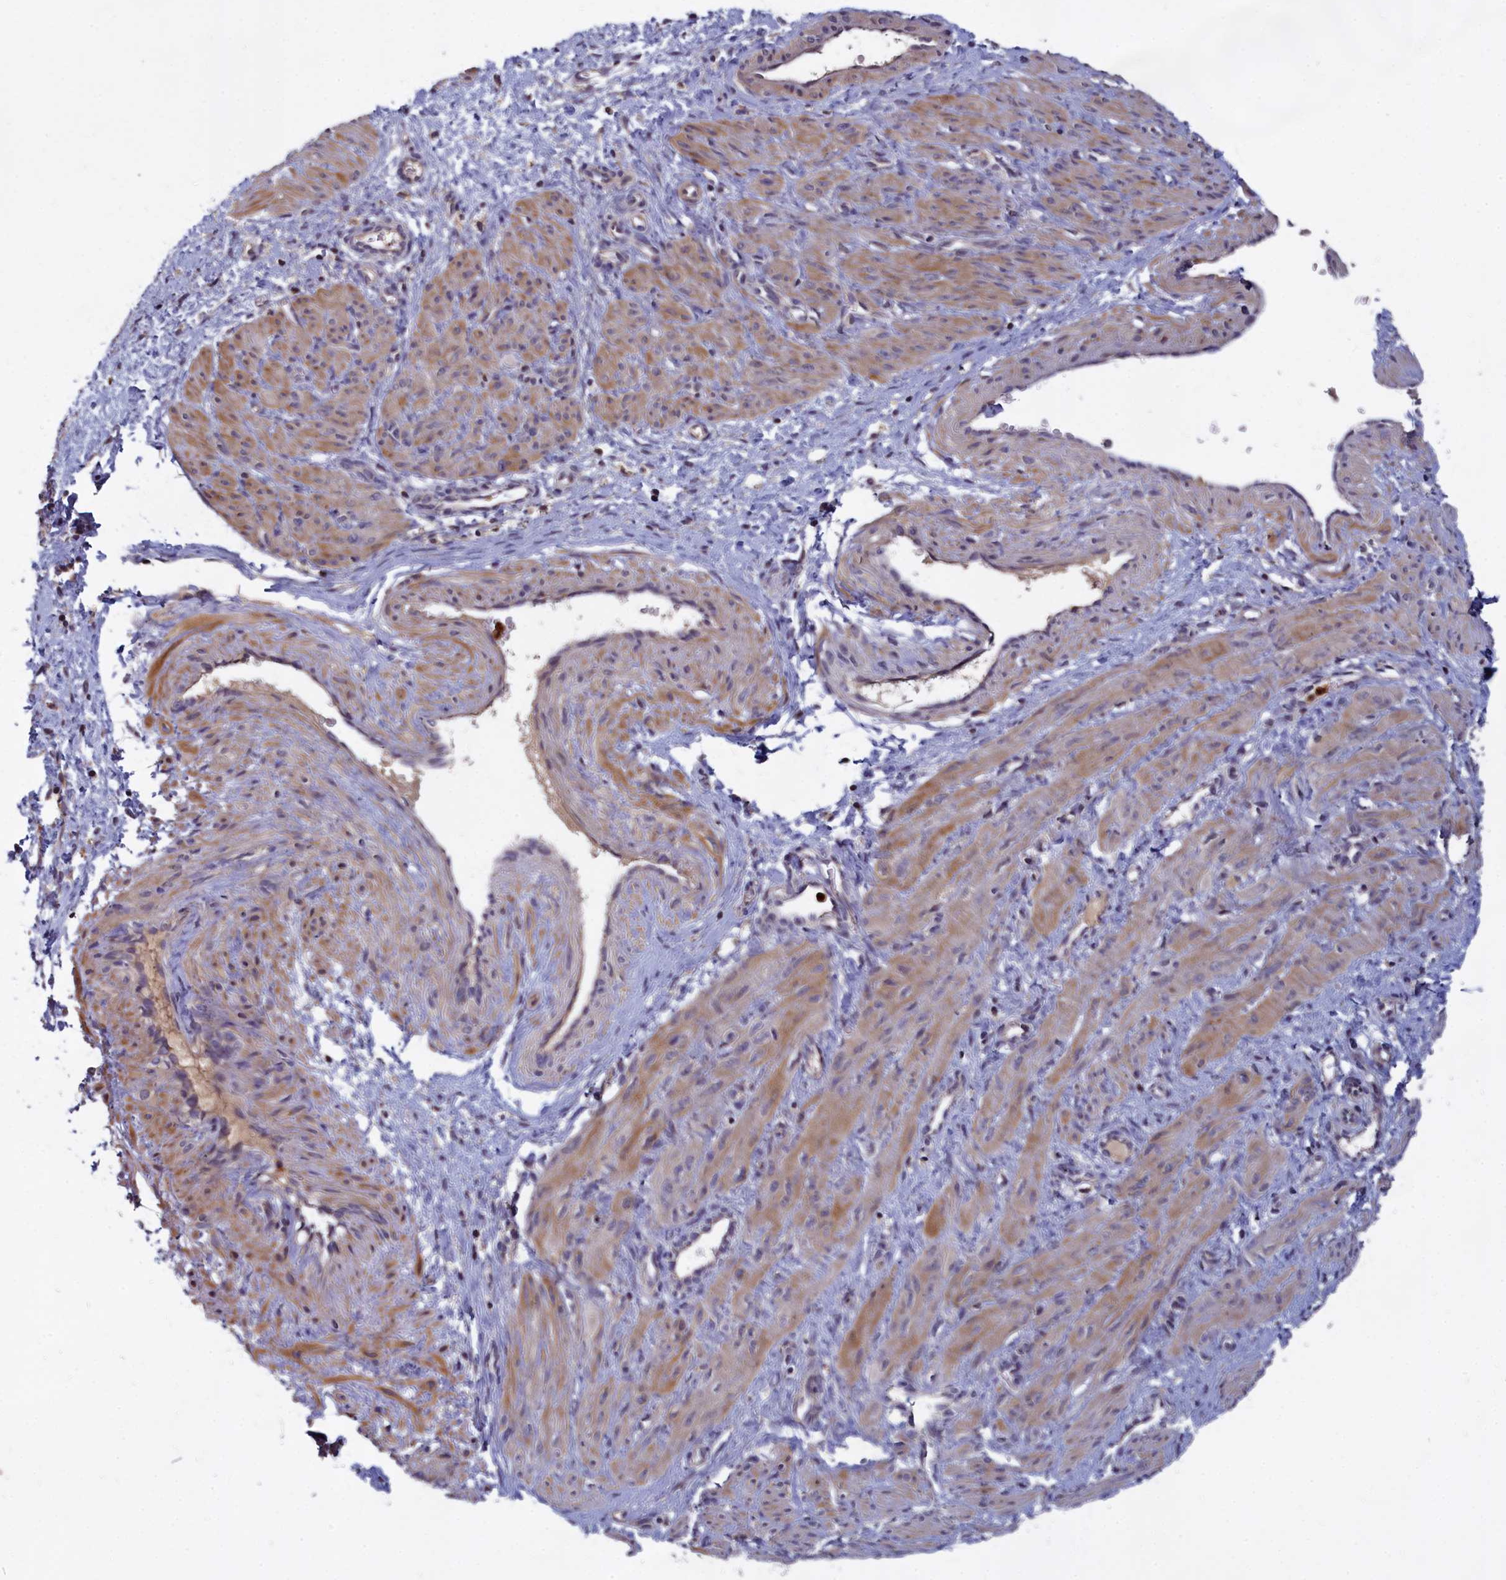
{"staining": {"intensity": "moderate", "quantity": "25%-75%", "location": "cytoplasmic/membranous"}, "tissue": "smooth muscle", "cell_type": "Smooth muscle cells", "image_type": "normal", "snomed": [{"axis": "morphology", "description": "Normal tissue, NOS"}, {"axis": "topography", "description": "Endometrium"}], "caption": "A micrograph of smooth muscle stained for a protein shows moderate cytoplasmic/membranous brown staining in smooth muscle cells.", "gene": "EPB41L4B", "patient": {"sex": "female", "age": 33}}